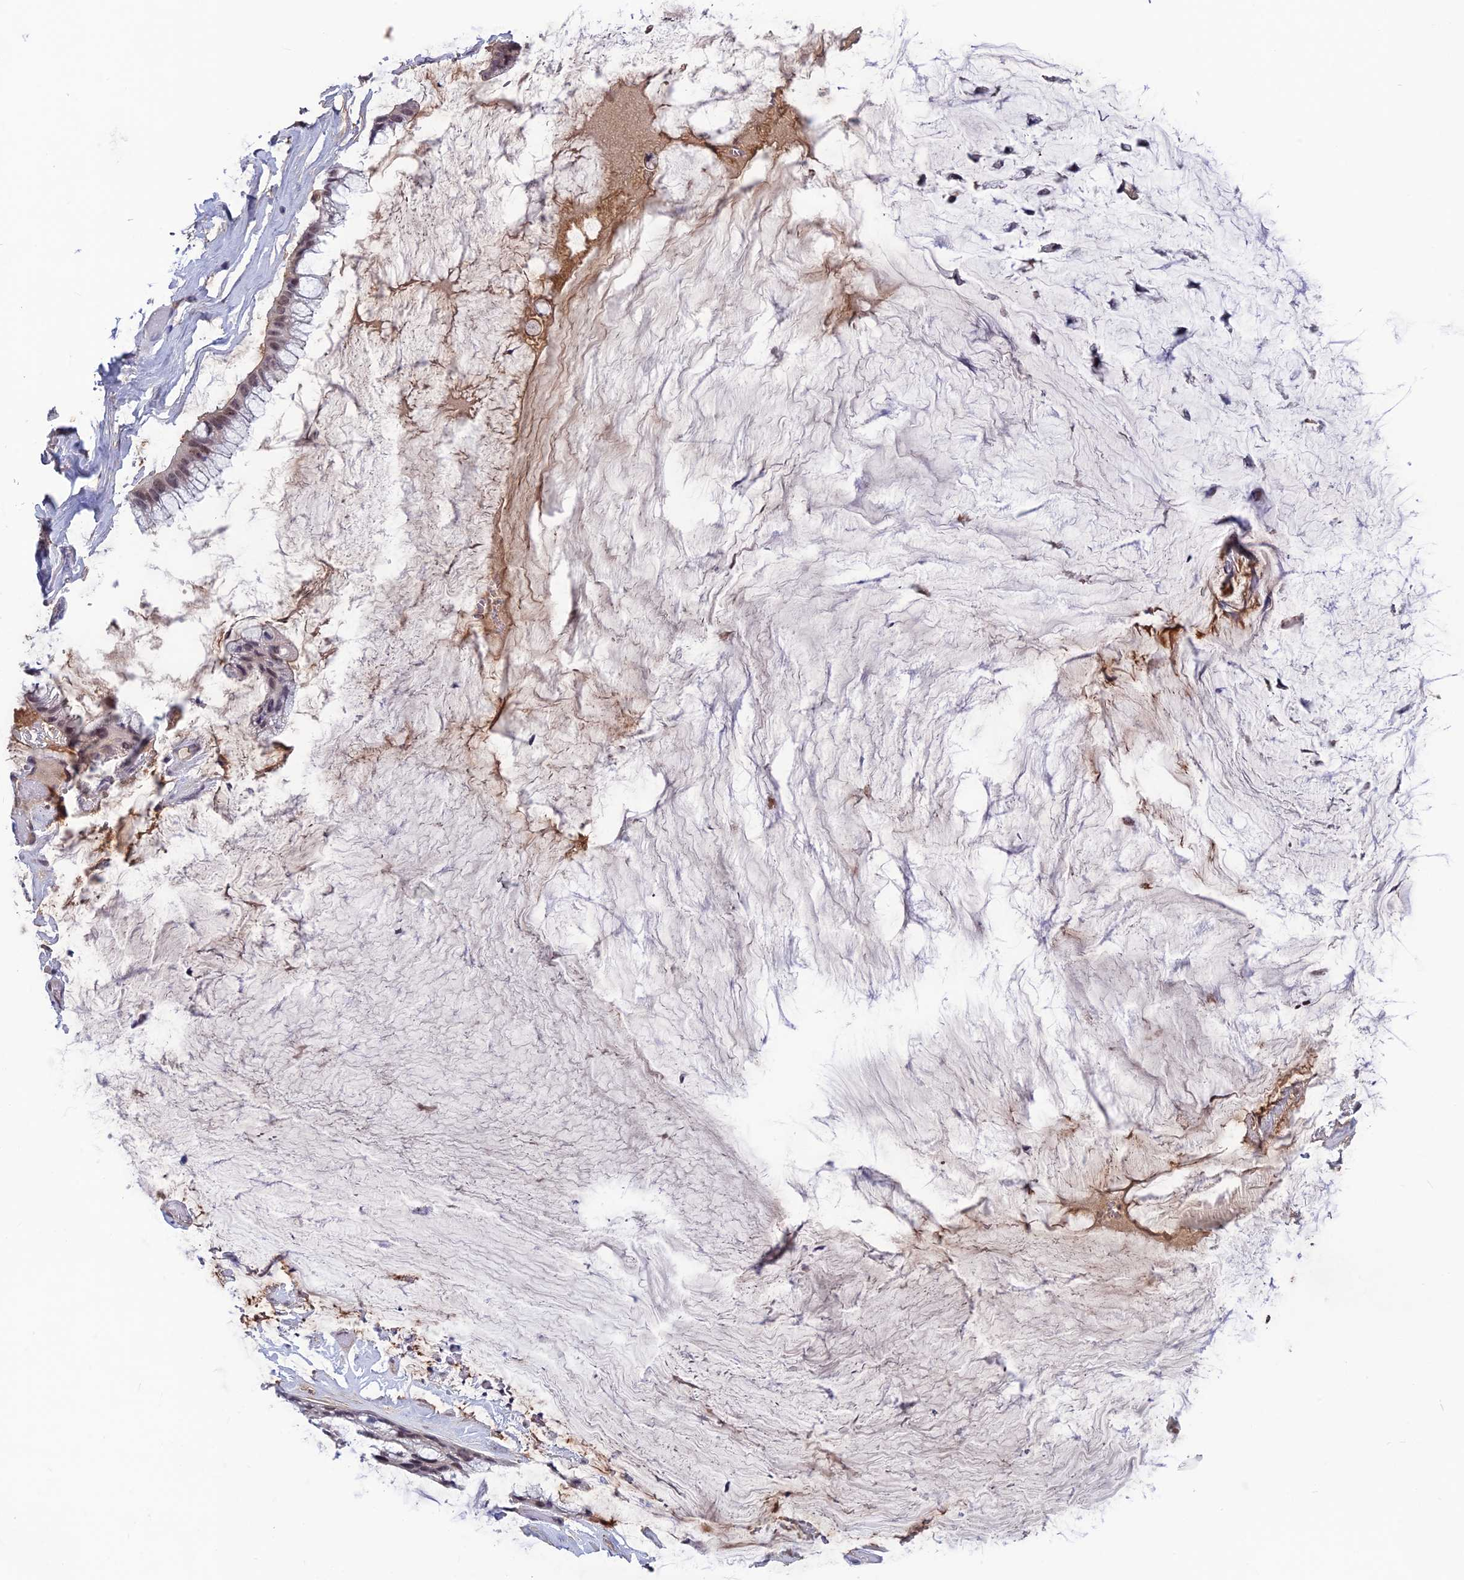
{"staining": {"intensity": "negative", "quantity": "none", "location": "none"}, "tissue": "ovarian cancer", "cell_type": "Tumor cells", "image_type": "cancer", "snomed": [{"axis": "morphology", "description": "Cystadenocarcinoma, mucinous, NOS"}, {"axis": "topography", "description": "Ovary"}], "caption": "The micrograph reveals no staining of tumor cells in mucinous cystadenocarcinoma (ovarian). (DAB (3,3'-diaminobenzidine) immunohistochemistry visualized using brightfield microscopy, high magnification).", "gene": "FKBPL", "patient": {"sex": "female", "age": 39}}